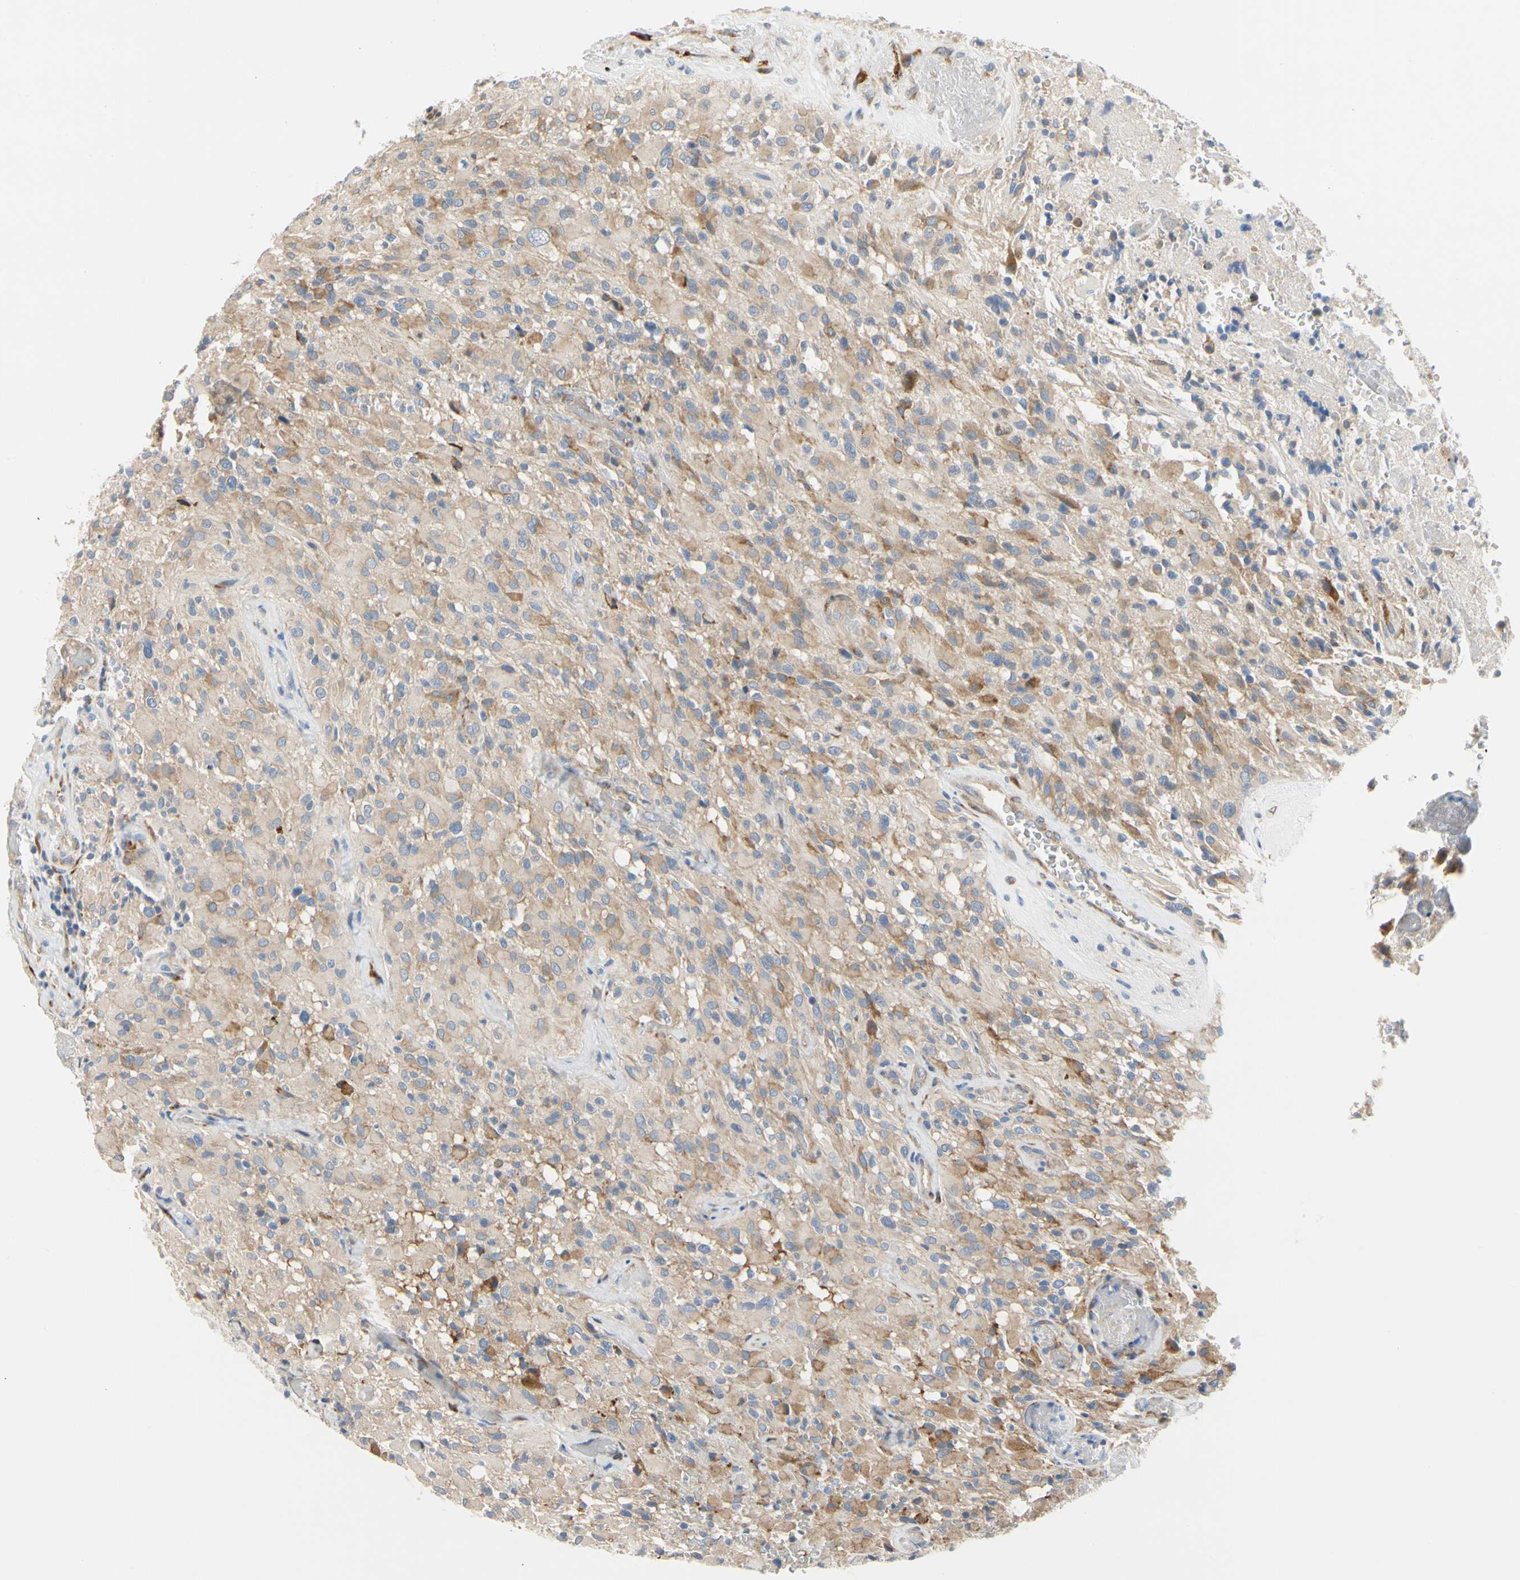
{"staining": {"intensity": "negative", "quantity": "none", "location": "none"}, "tissue": "glioma", "cell_type": "Tumor cells", "image_type": "cancer", "snomed": [{"axis": "morphology", "description": "Glioma, malignant, High grade"}, {"axis": "topography", "description": "Brain"}], "caption": "Glioma stained for a protein using IHC demonstrates no expression tumor cells.", "gene": "ZNF236", "patient": {"sex": "male", "age": 71}}